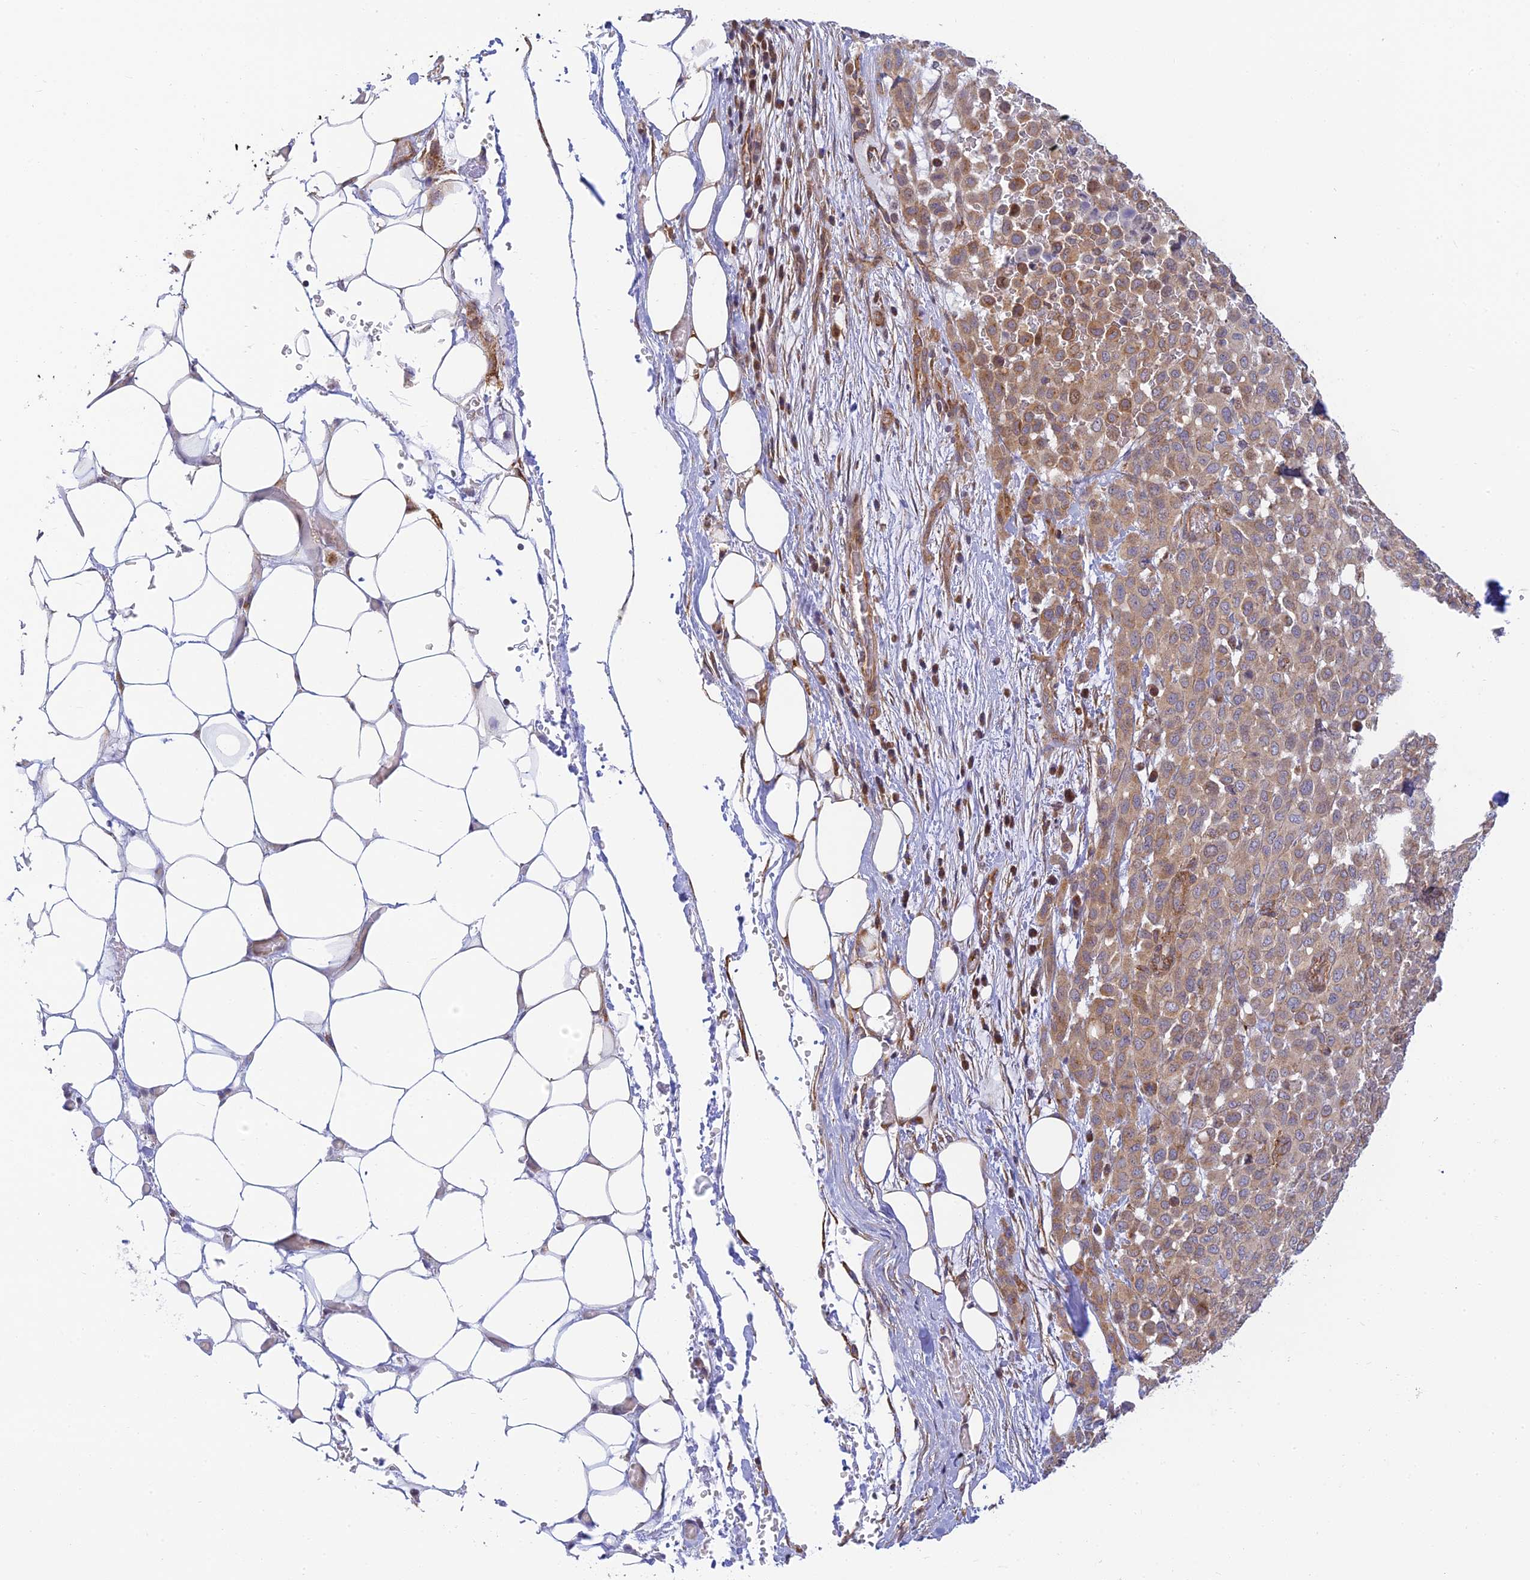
{"staining": {"intensity": "weak", "quantity": ">75%", "location": "cytoplasmic/membranous"}, "tissue": "melanoma", "cell_type": "Tumor cells", "image_type": "cancer", "snomed": [{"axis": "morphology", "description": "Malignant melanoma, Metastatic site"}, {"axis": "topography", "description": "Skin"}], "caption": "Brown immunohistochemical staining in human melanoma reveals weak cytoplasmic/membranous staining in about >75% of tumor cells.", "gene": "HOOK2", "patient": {"sex": "female", "age": 81}}